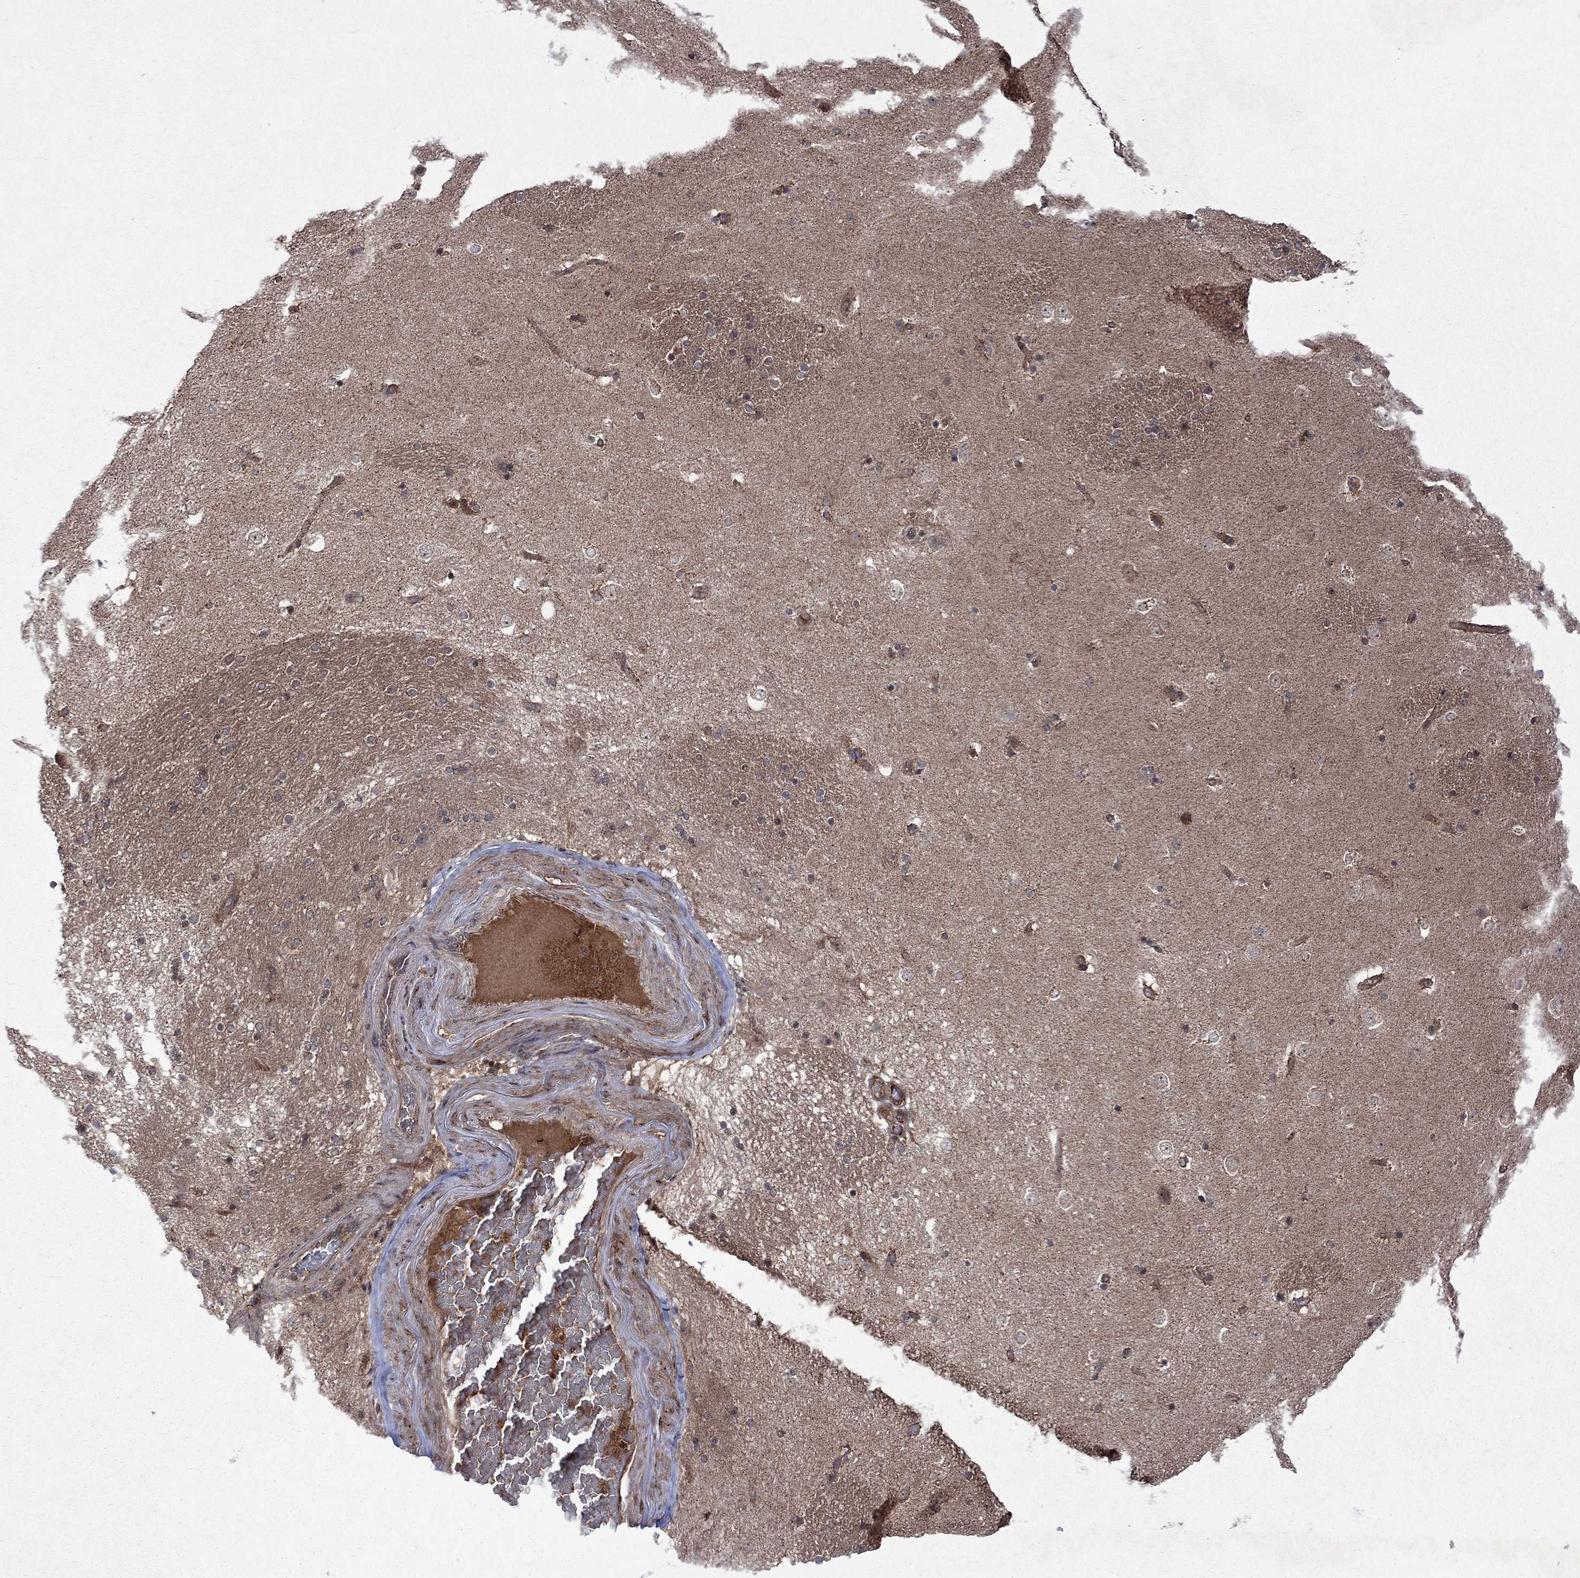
{"staining": {"intensity": "negative", "quantity": "none", "location": "none"}, "tissue": "caudate", "cell_type": "Glial cells", "image_type": "normal", "snomed": [{"axis": "morphology", "description": "Normal tissue, NOS"}, {"axis": "topography", "description": "Lateral ventricle wall"}], "caption": "DAB (3,3'-diaminobenzidine) immunohistochemical staining of benign caudate displays no significant expression in glial cells.", "gene": "TMEM33", "patient": {"sex": "male", "age": 51}}